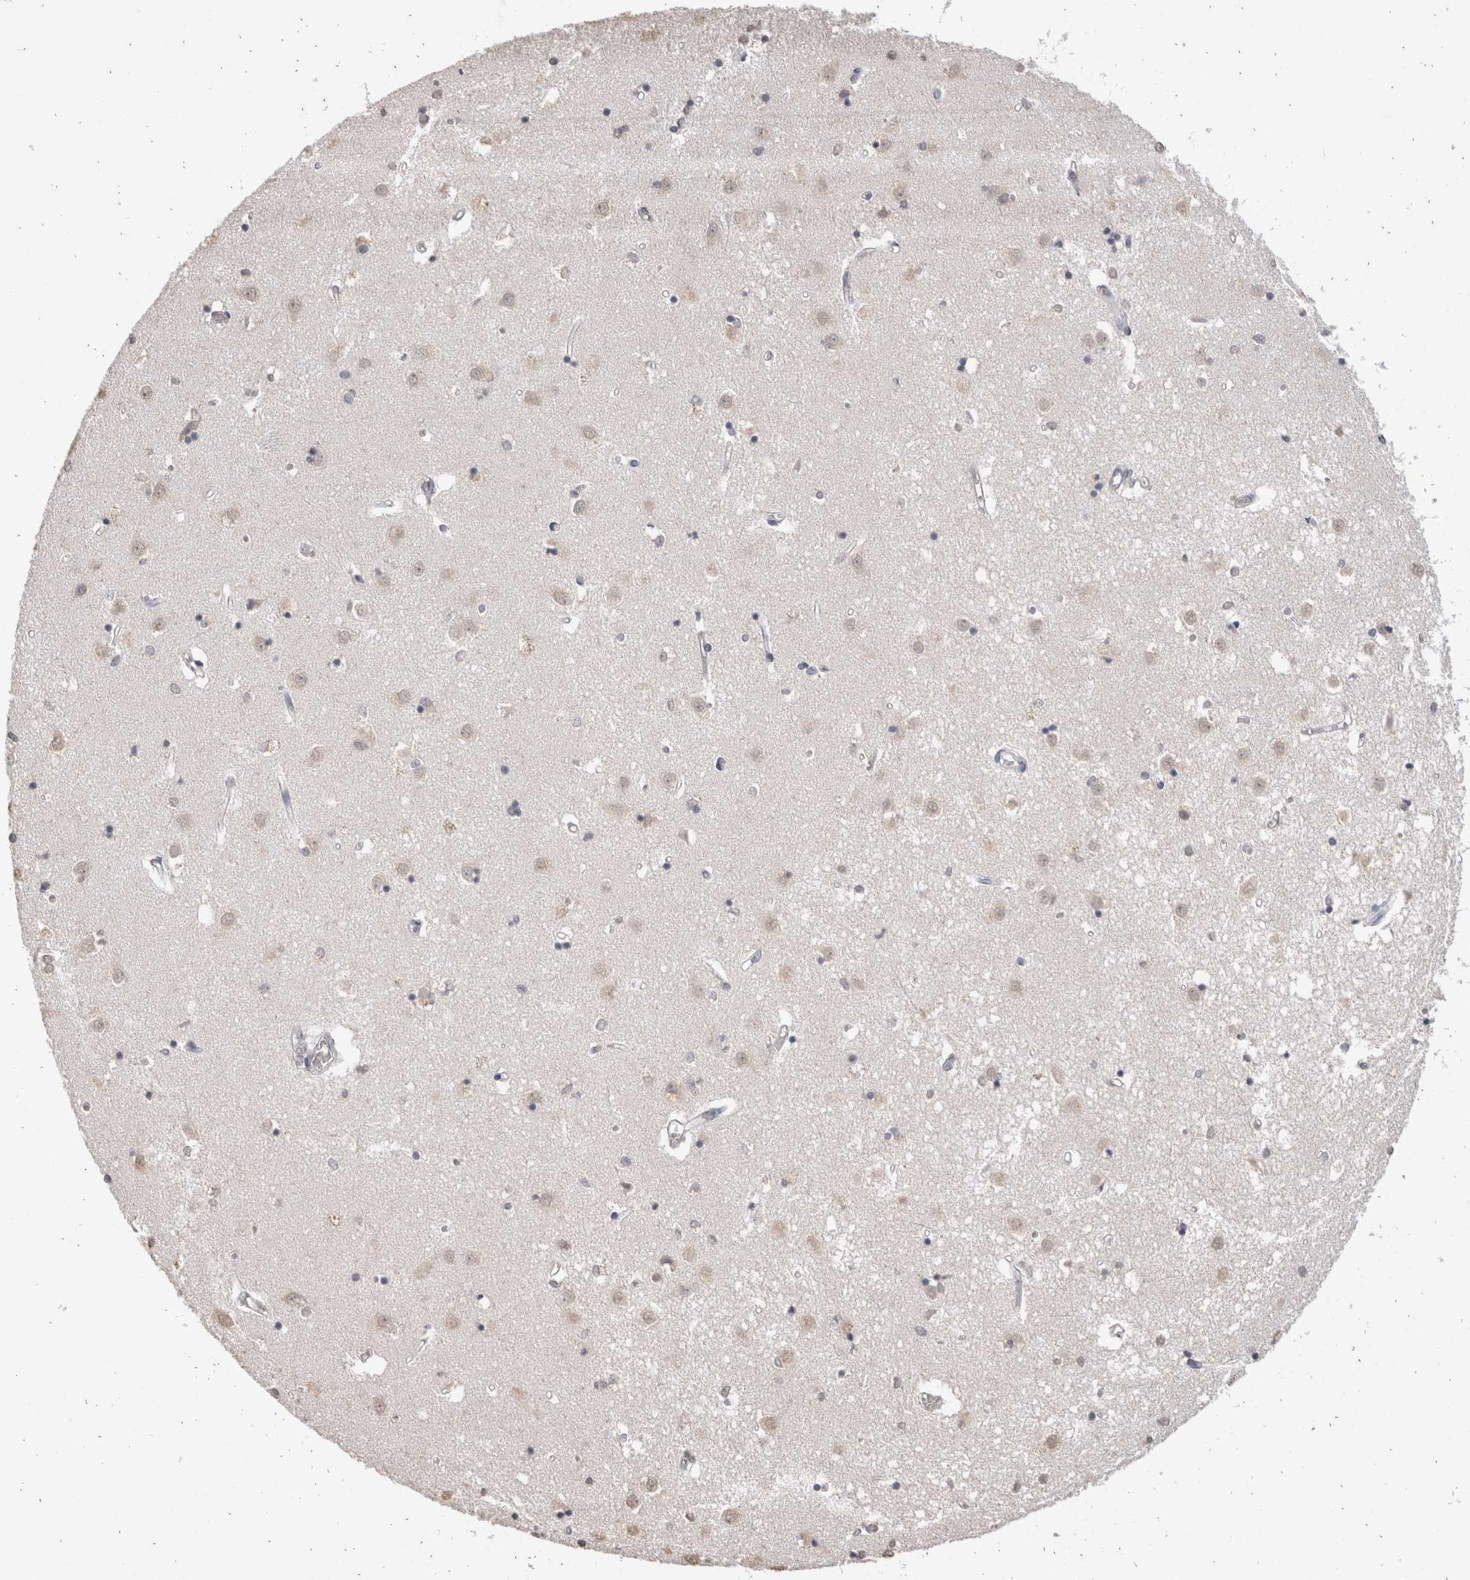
{"staining": {"intensity": "negative", "quantity": "none", "location": "none"}, "tissue": "caudate", "cell_type": "Glial cells", "image_type": "normal", "snomed": [{"axis": "morphology", "description": "Normal tissue, NOS"}, {"axis": "topography", "description": "Lateral ventricle wall"}], "caption": "An immunohistochemistry micrograph of unremarkable caudate is shown. There is no staining in glial cells of caudate. (DAB IHC with hematoxylin counter stain).", "gene": "LGALS2", "patient": {"sex": "male", "age": 45}}